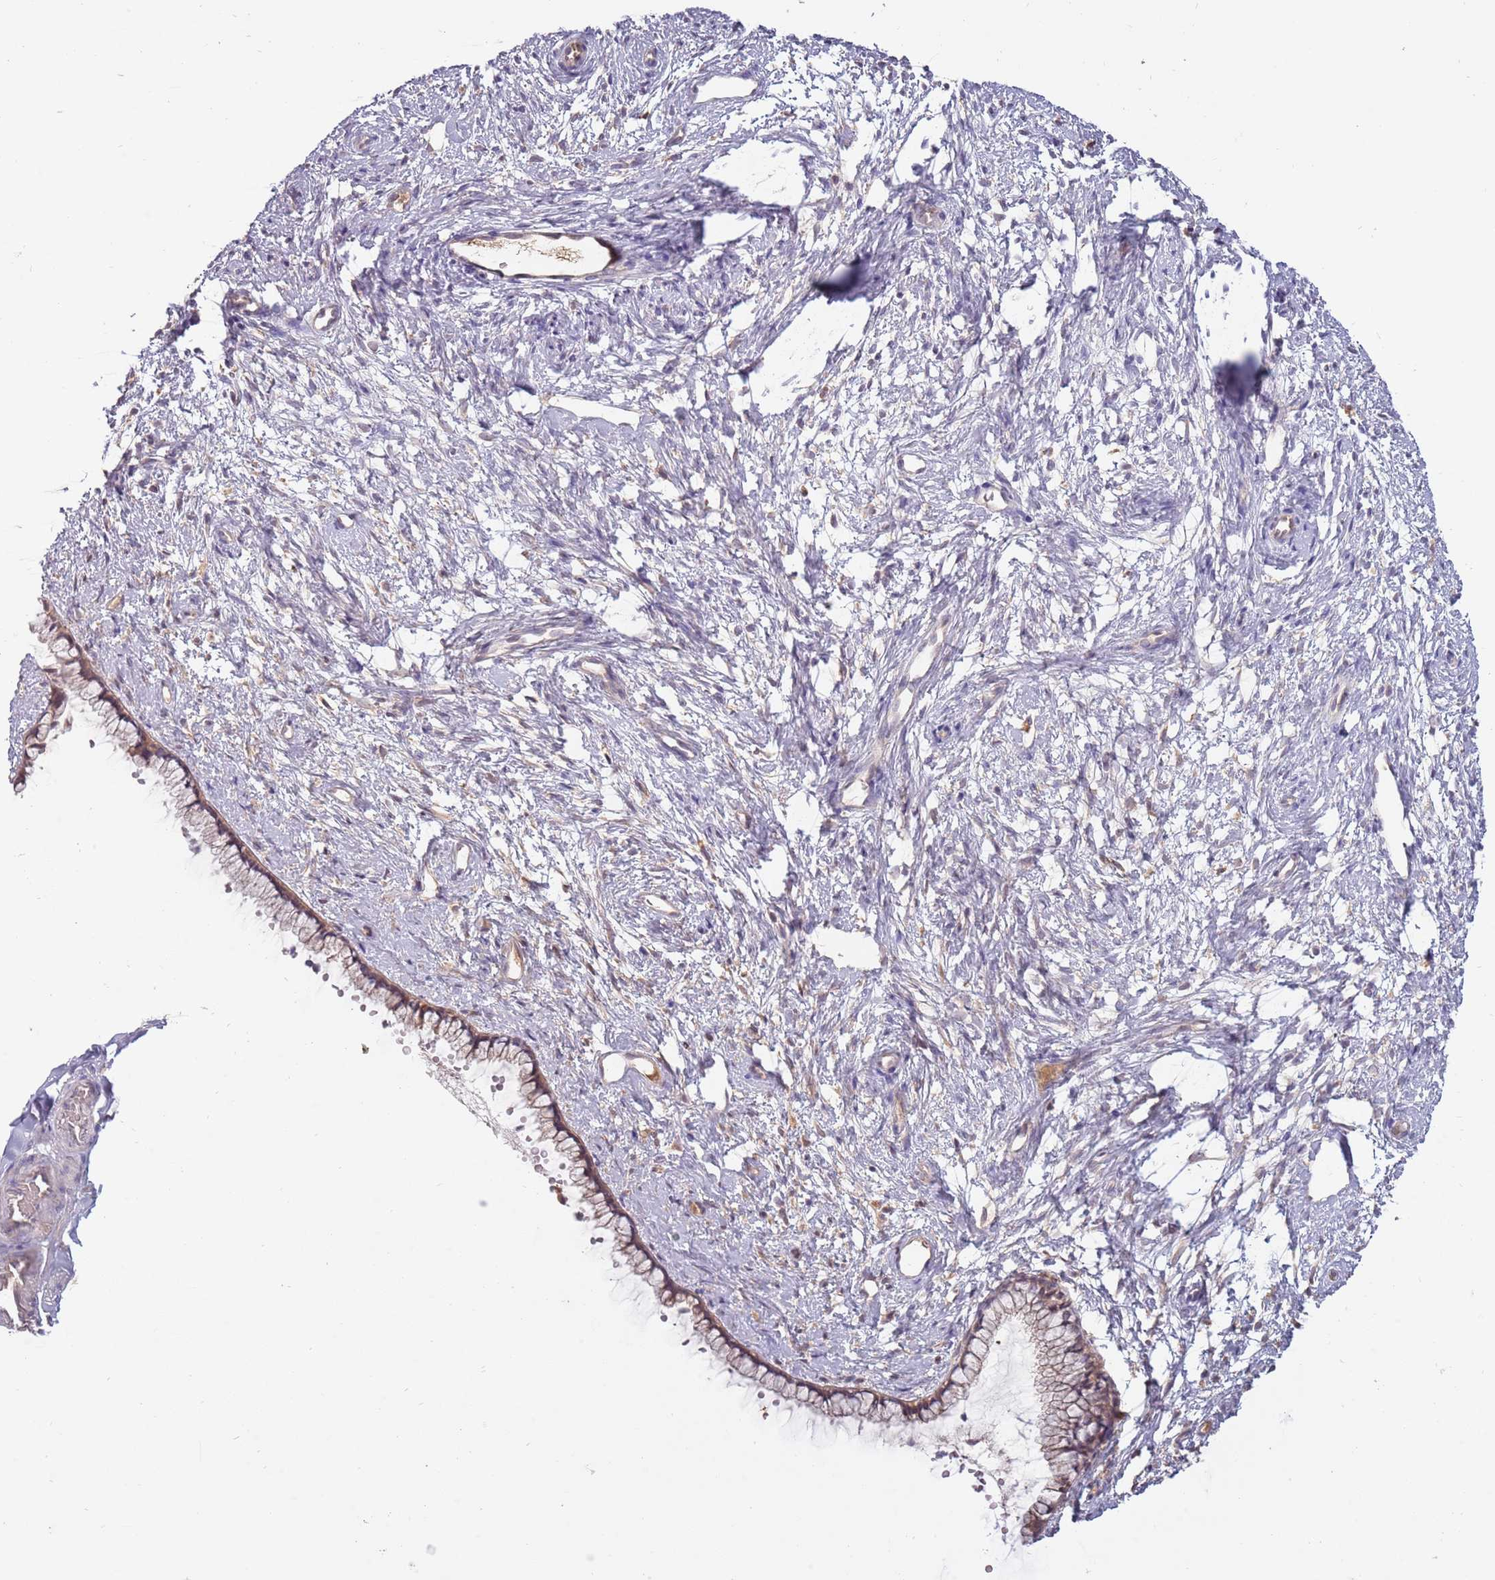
{"staining": {"intensity": "moderate", "quantity": "25%-75%", "location": "cytoplasmic/membranous"}, "tissue": "cervix", "cell_type": "Glandular cells", "image_type": "normal", "snomed": [{"axis": "morphology", "description": "Normal tissue, NOS"}, {"axis": "topography", "description": "Cervix"}], "caption": "Benign cervix reveals moderate cytoplasmic/membranous expression in approximately 25%-75% of glandular cells, visualized by immunohistochemistry. (Brightfield microscopy of DAB IHC at high magnification).", "gene": "USP32", "patient": {"sex": "female", "age": 57}}